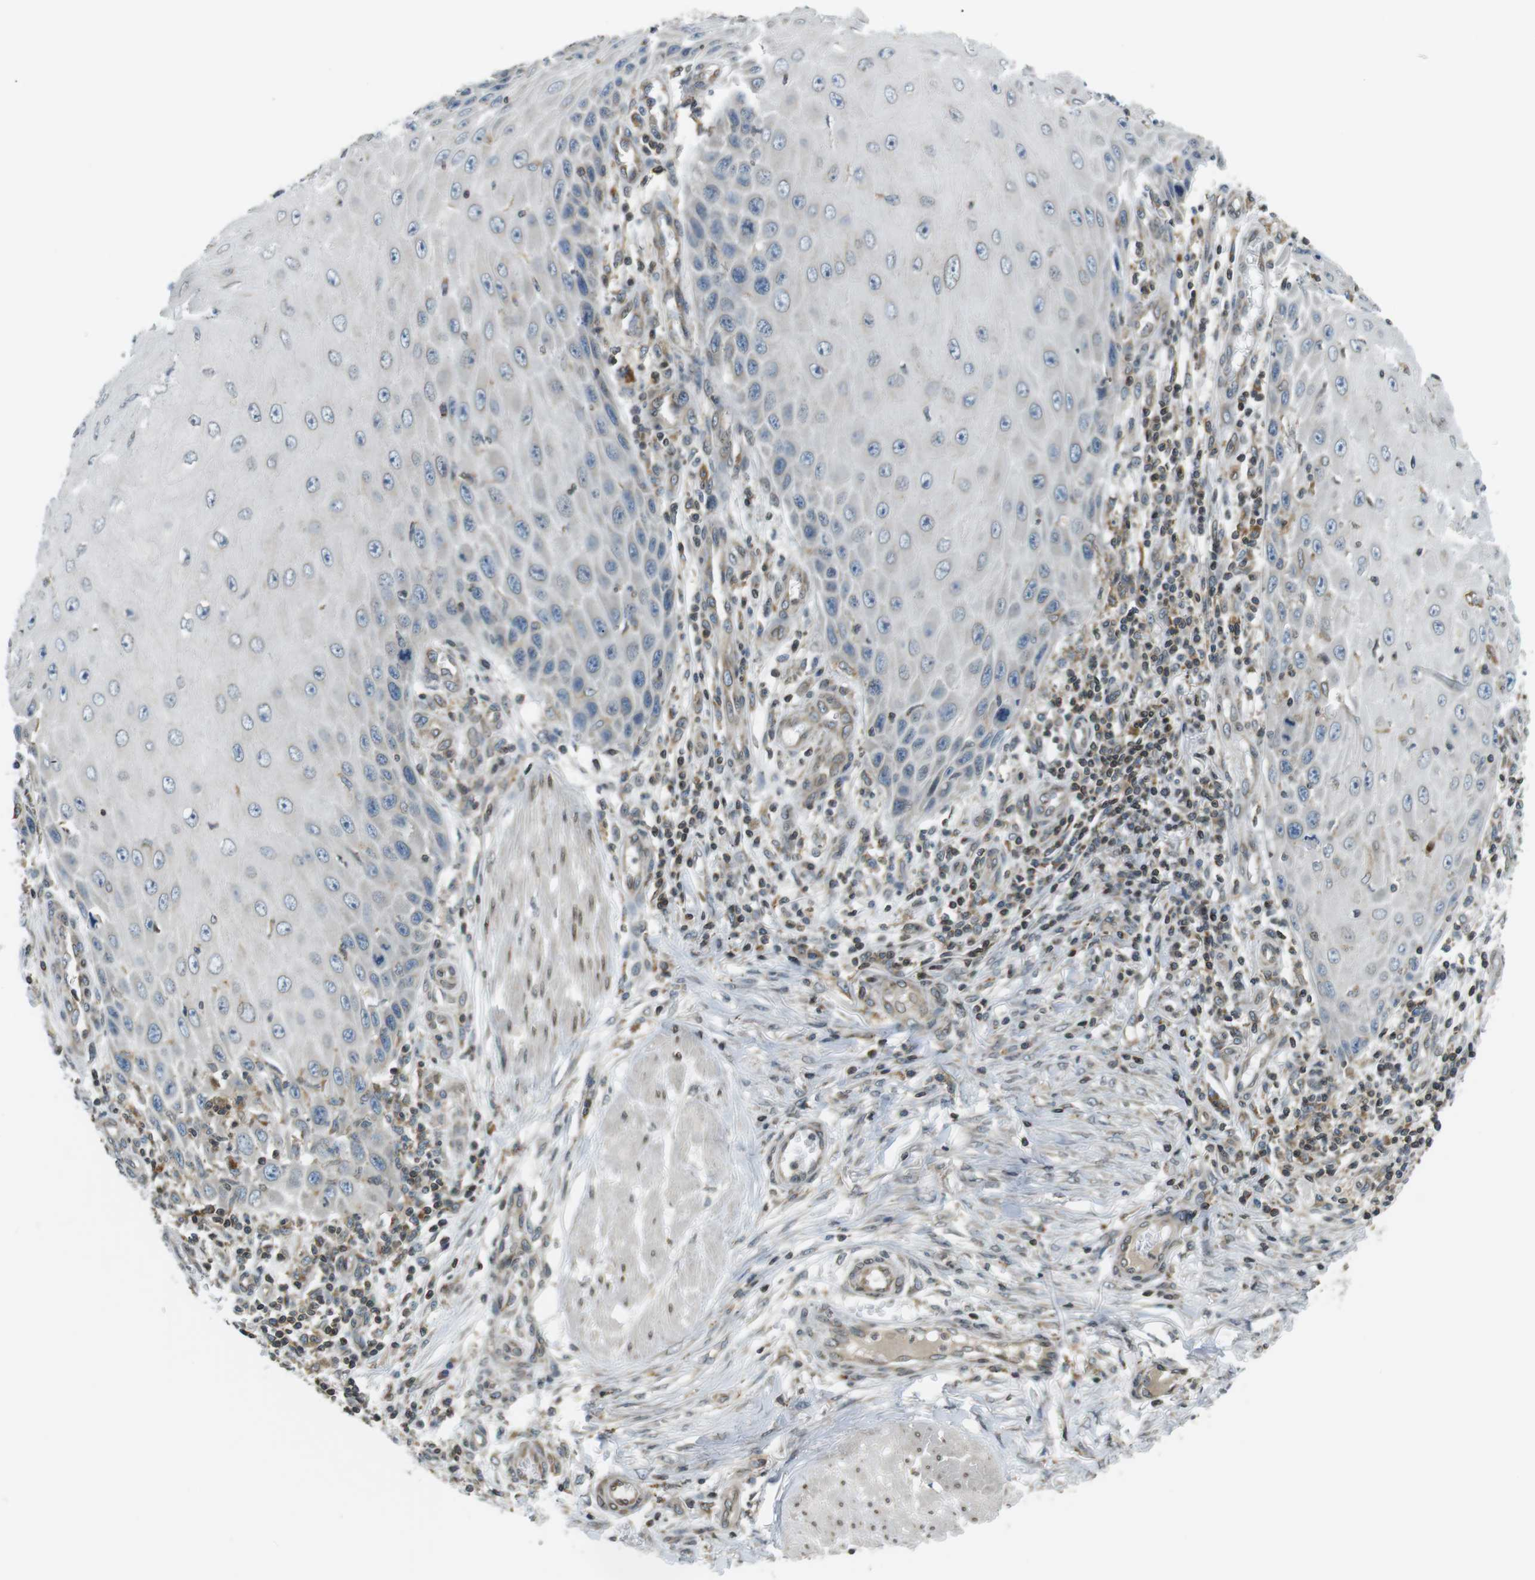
{"staining": {"intensity": "weak", "quantity": "<25%", "location": "cytoplasmic/membranous,nuclear"}, "tissue": "skin cancer", "cell_type": "Tumor cells", "image_type": "cancer", "snomed": [{"axis": "morphology", "description": "Squamous cell carcinoma, NOS"}, {"axis": "topography", "description": "Skin"}], "caption": "Squamous cell carcinoma (skin) was stained to show a protein in brown. There is no significant staining in tumor cells.", "gene": "TMX4", "patient": {"sex": "female", "age": 73}}